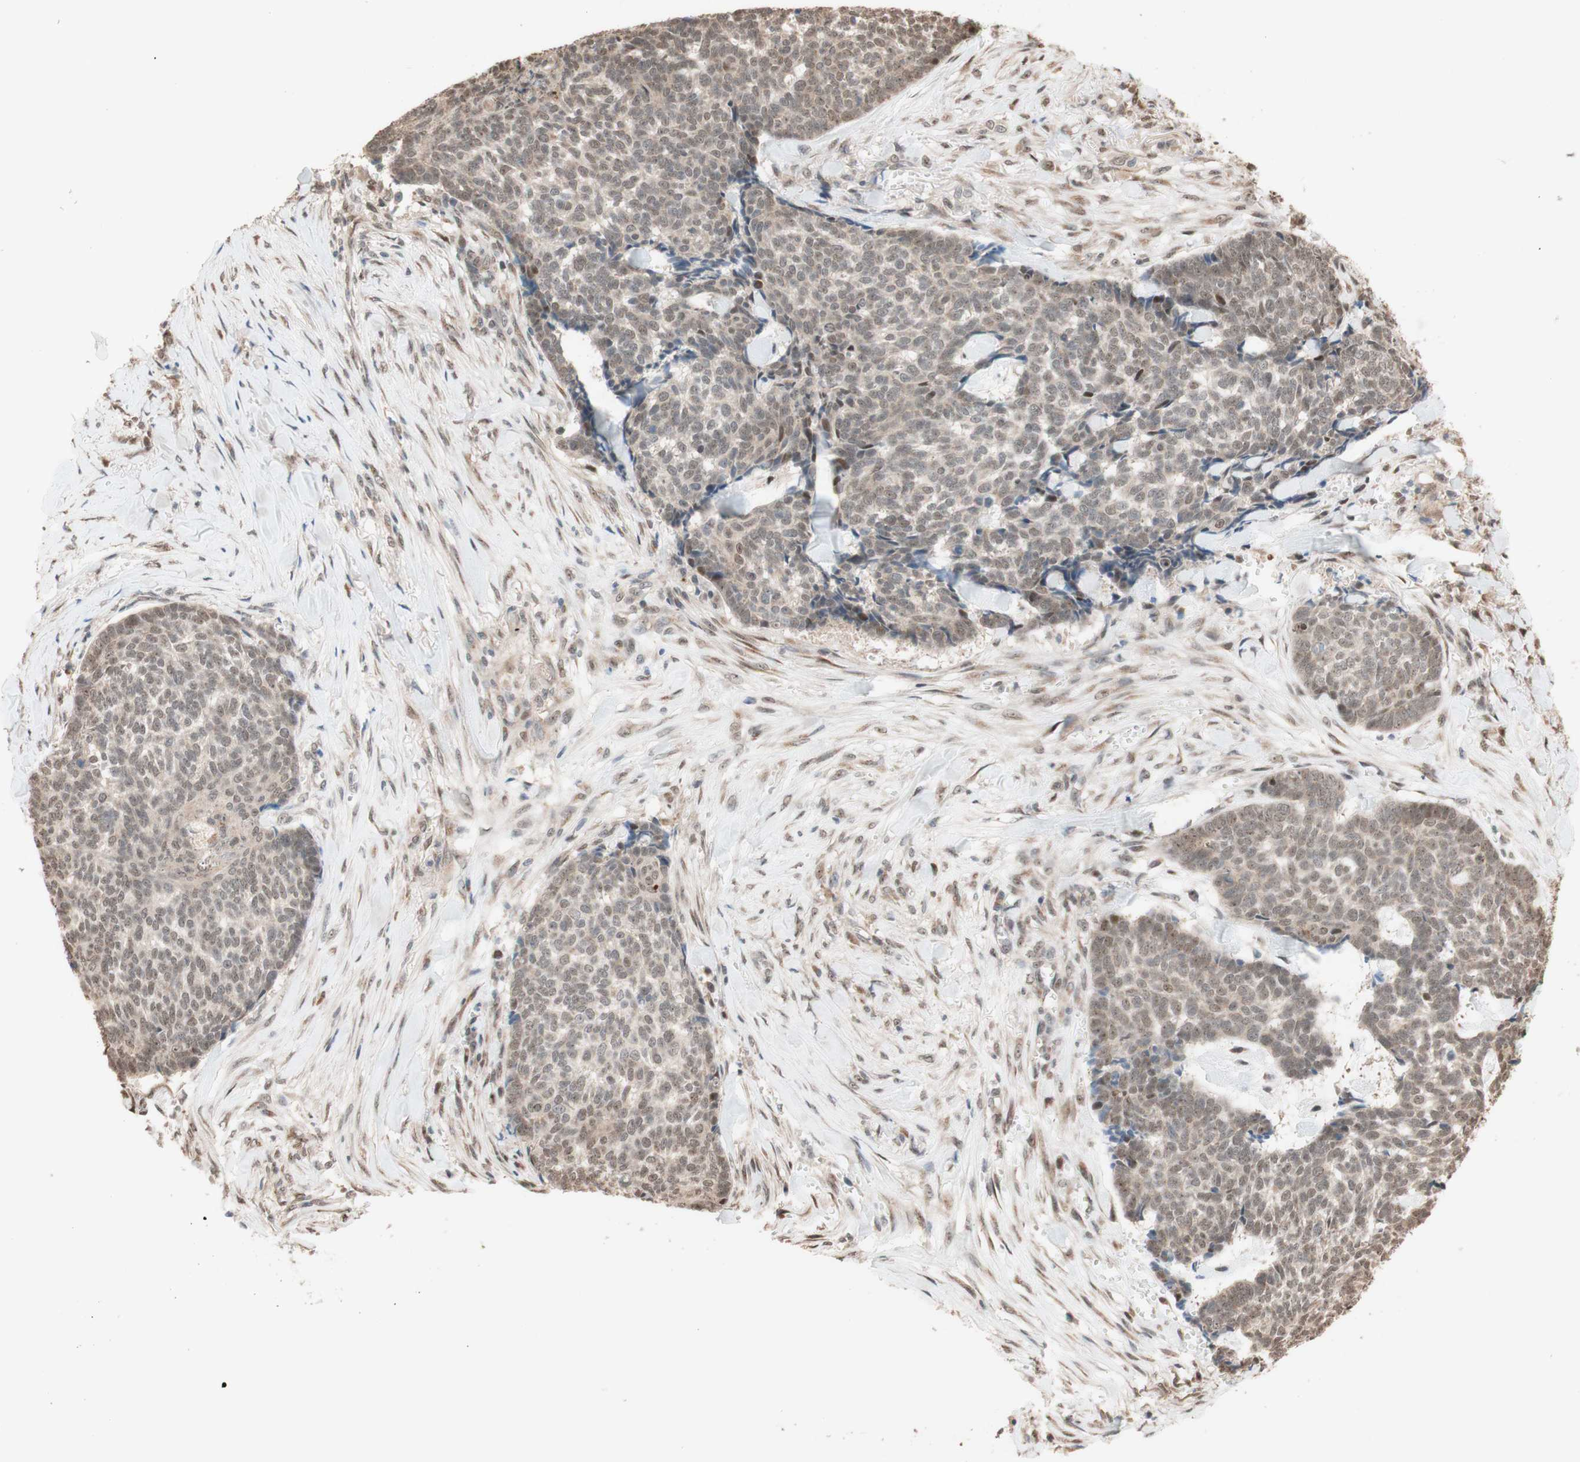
{"staining": {"intensity": "moderate", "quantity": "<25%", "location": "nuclear"}, "tissue": "skin cancer", "cell_type": "Tumor cells", "image_type": "cancer", "snomed": [{"axis": "morphology", "description": "Basal cell carcinoma"}, {"axis": "topography", "description": "Skin"}], "caption": "Protein staining of skin basal cell carcinoma tissue displays moderate nuclear expression in approximately <25% of tumor cells. The protein of interest is shown in brown color, while the nuclei are stained blue.", "gene": "CCNC", "patient": {"sex": "male", "age": 84}}